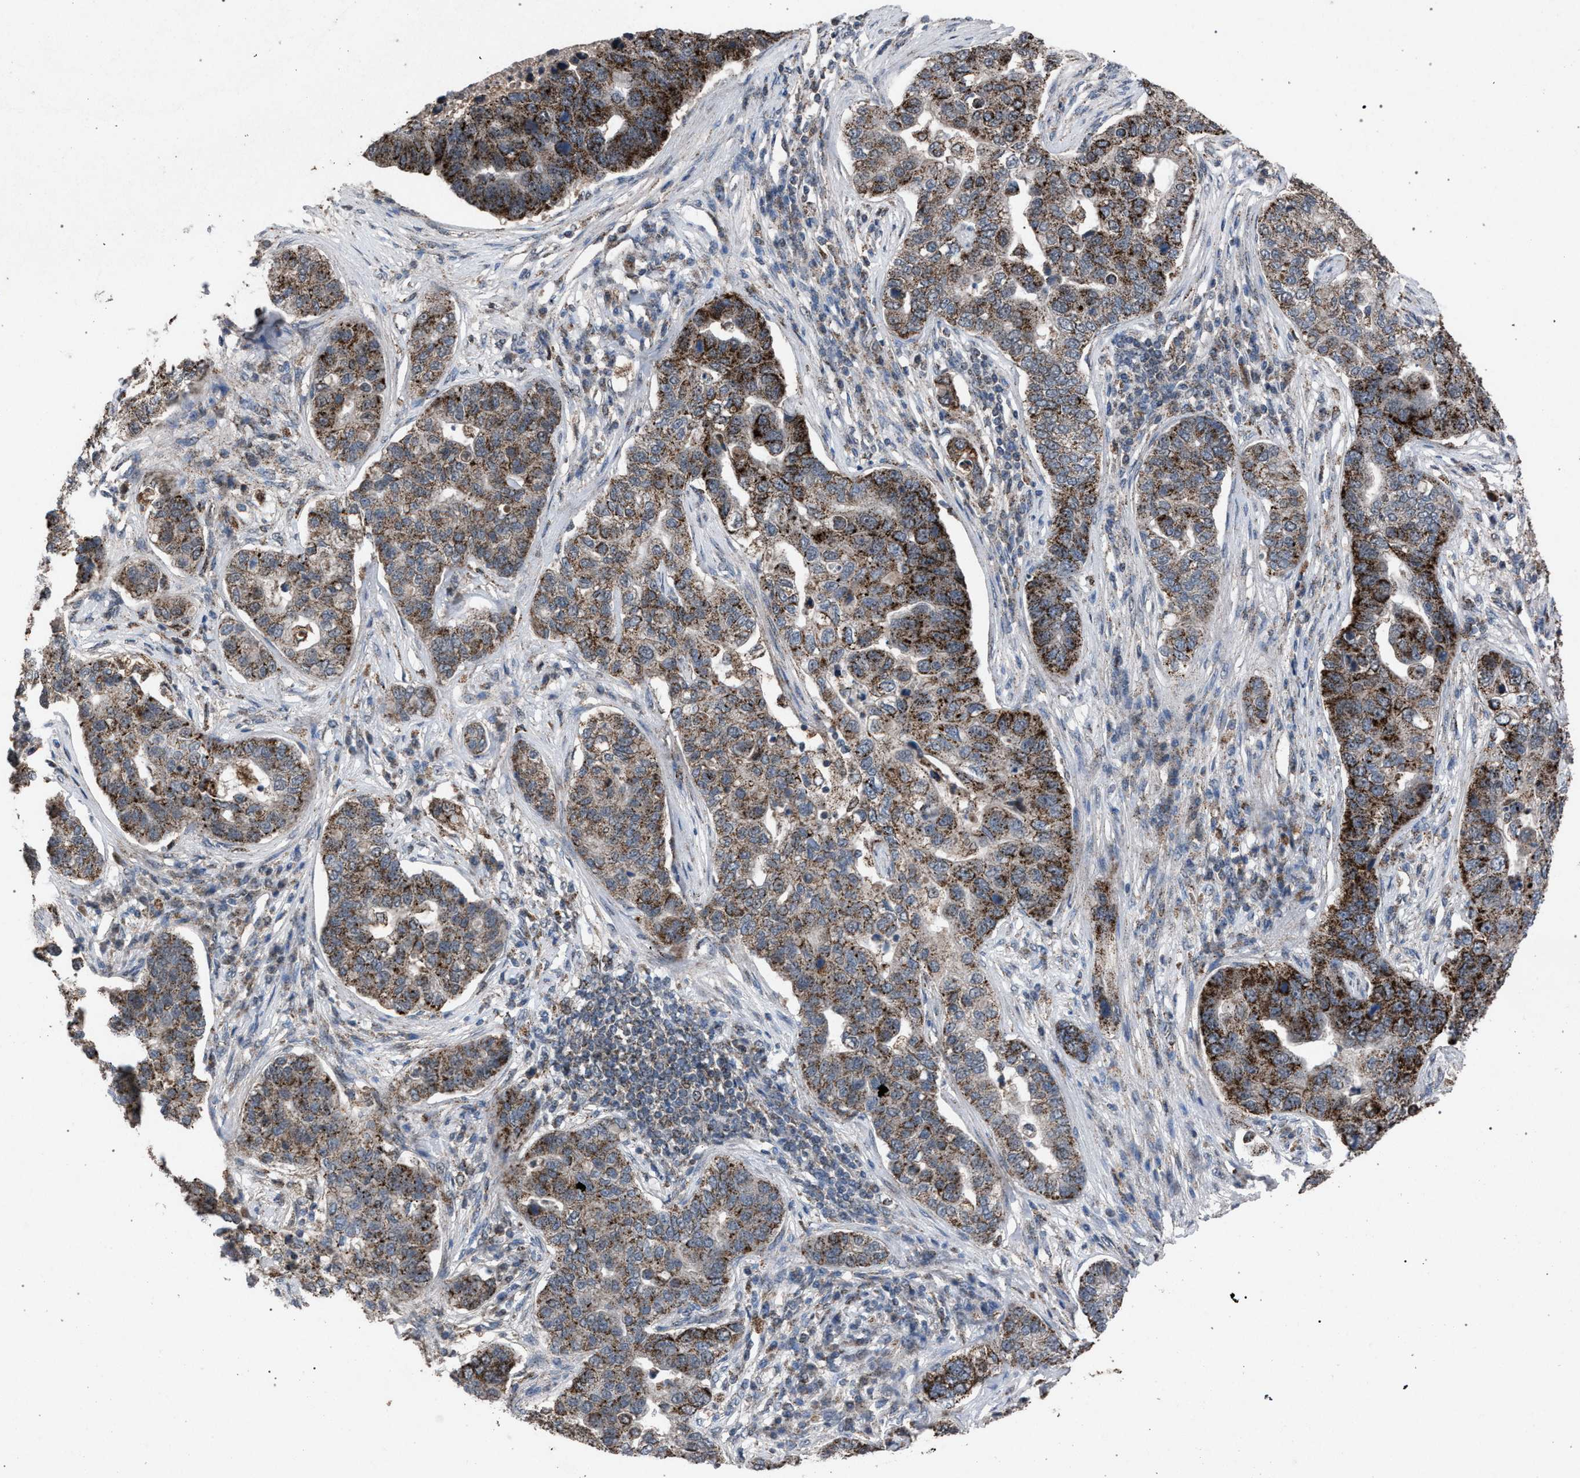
{"staining": {"intensity": "strong", "quantity": "25%-75%", "location": "cytoplasmic/membranous"}, "tissue": "pancreatic cancer", "cell_type": "Tumor cells", "image_type": "cancer", "snomed": [{"axis": "morphology", "description": "Adenocarcinoma, NOS"}, {"axis": "topography", "description": "Pancreas"}], "caption": "Brown immunohistochemical staining in human adenocarcinoma (pancreatic) shows strong cytoplasmic/membranous staining in approximately 25%-75% of tumor cells.", "gene": "HSD17B4", "patient": {"sex": "female", "age": 61}}